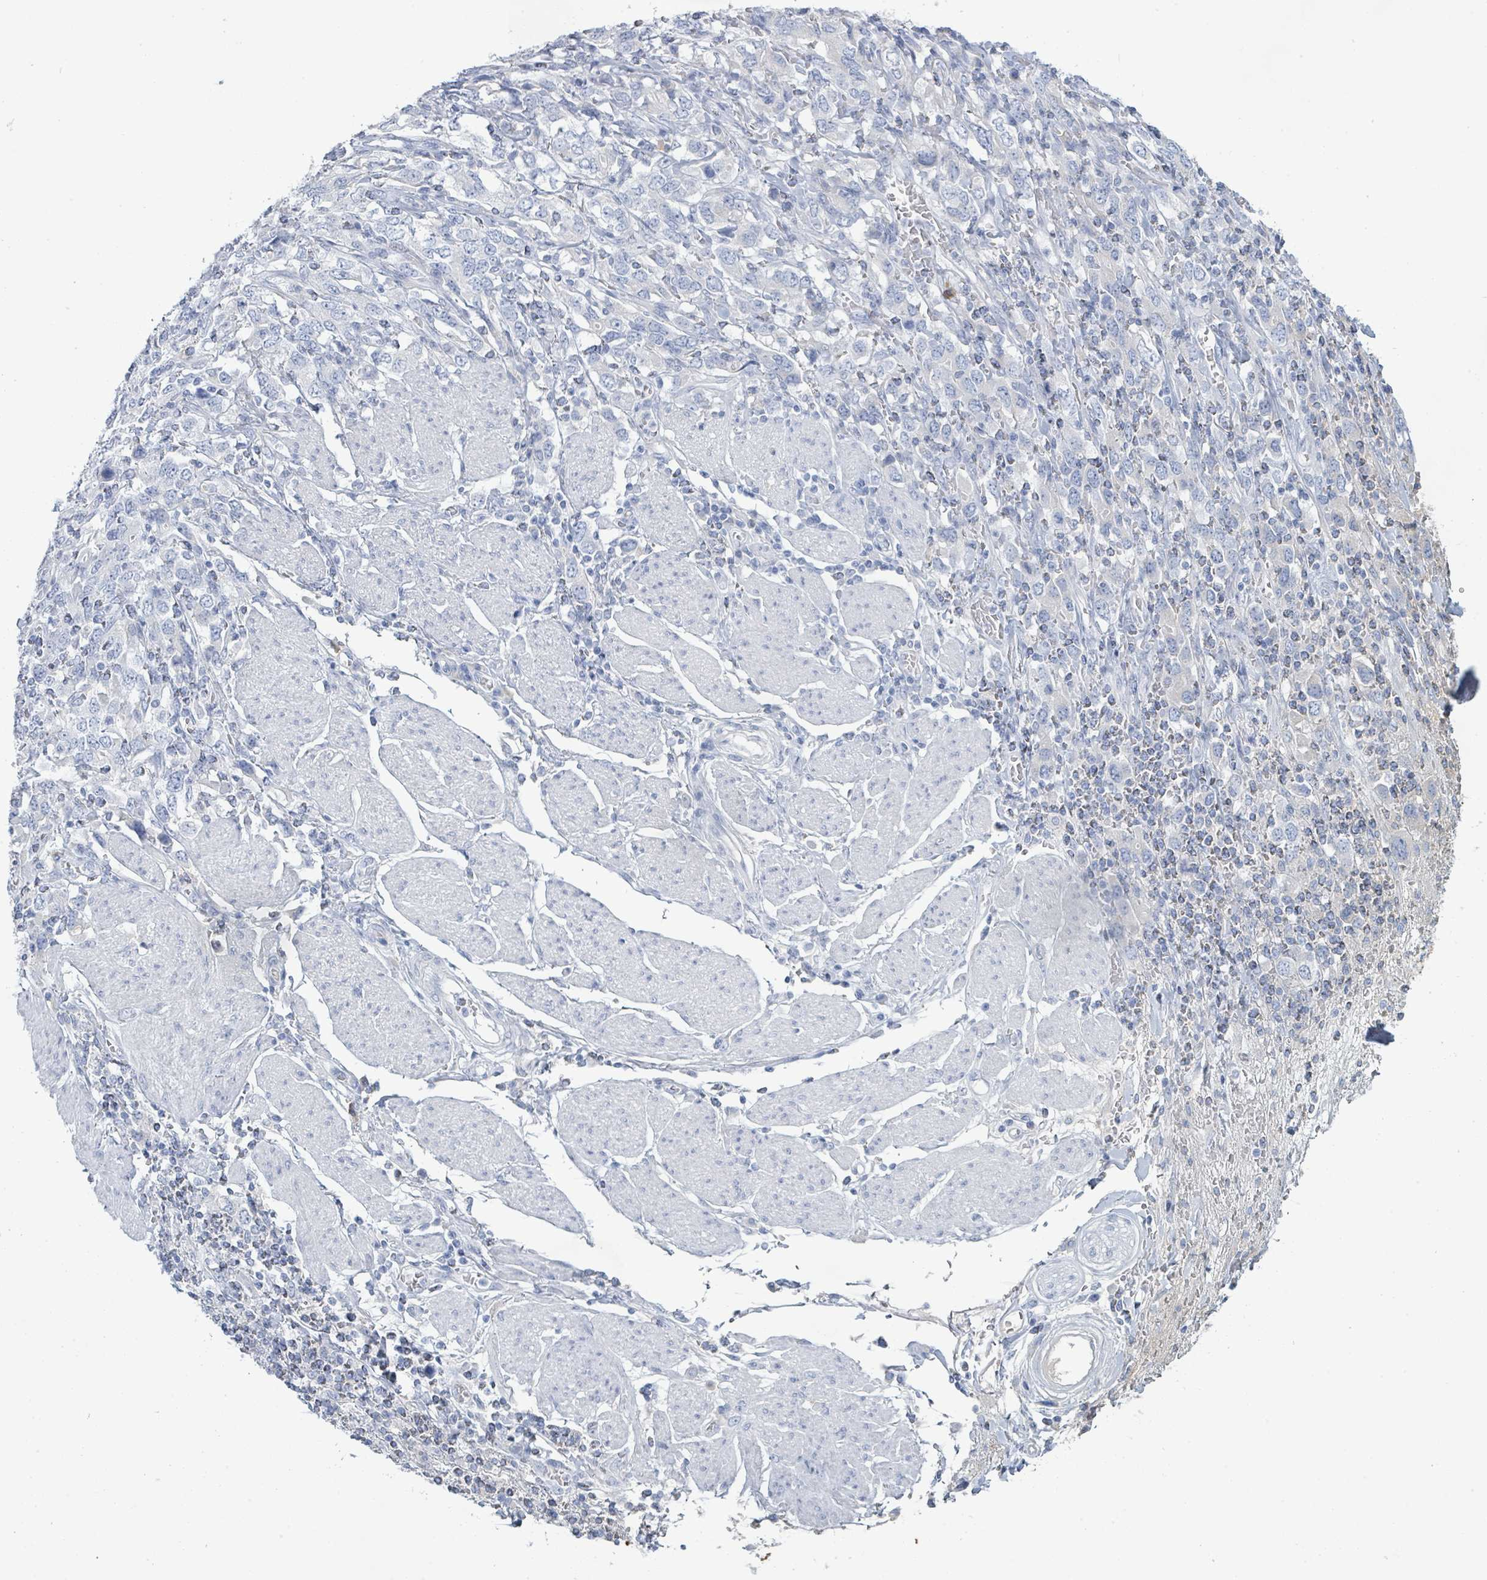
{"staining": {"intensity": "negative", "quantity": "none", "location": "none"}, "tissue": "stomach cancer", "cell_type": "Tumor cells", "image_type": "cancer", "snomed": [{"axis": "morphology", "description": "Adenocarcinoma, NOS"}, {"axis": "topography", "description": "Stomach, upper"}, {"axis": "topography", "description": "Stomach"}], "caption": "Immunohistochemistry of stomach cancer (adenocarcinoma) reveals no expression in tumor cells.", "gene": "PGA3", "patient": {"sex": "male", "age": 62}}